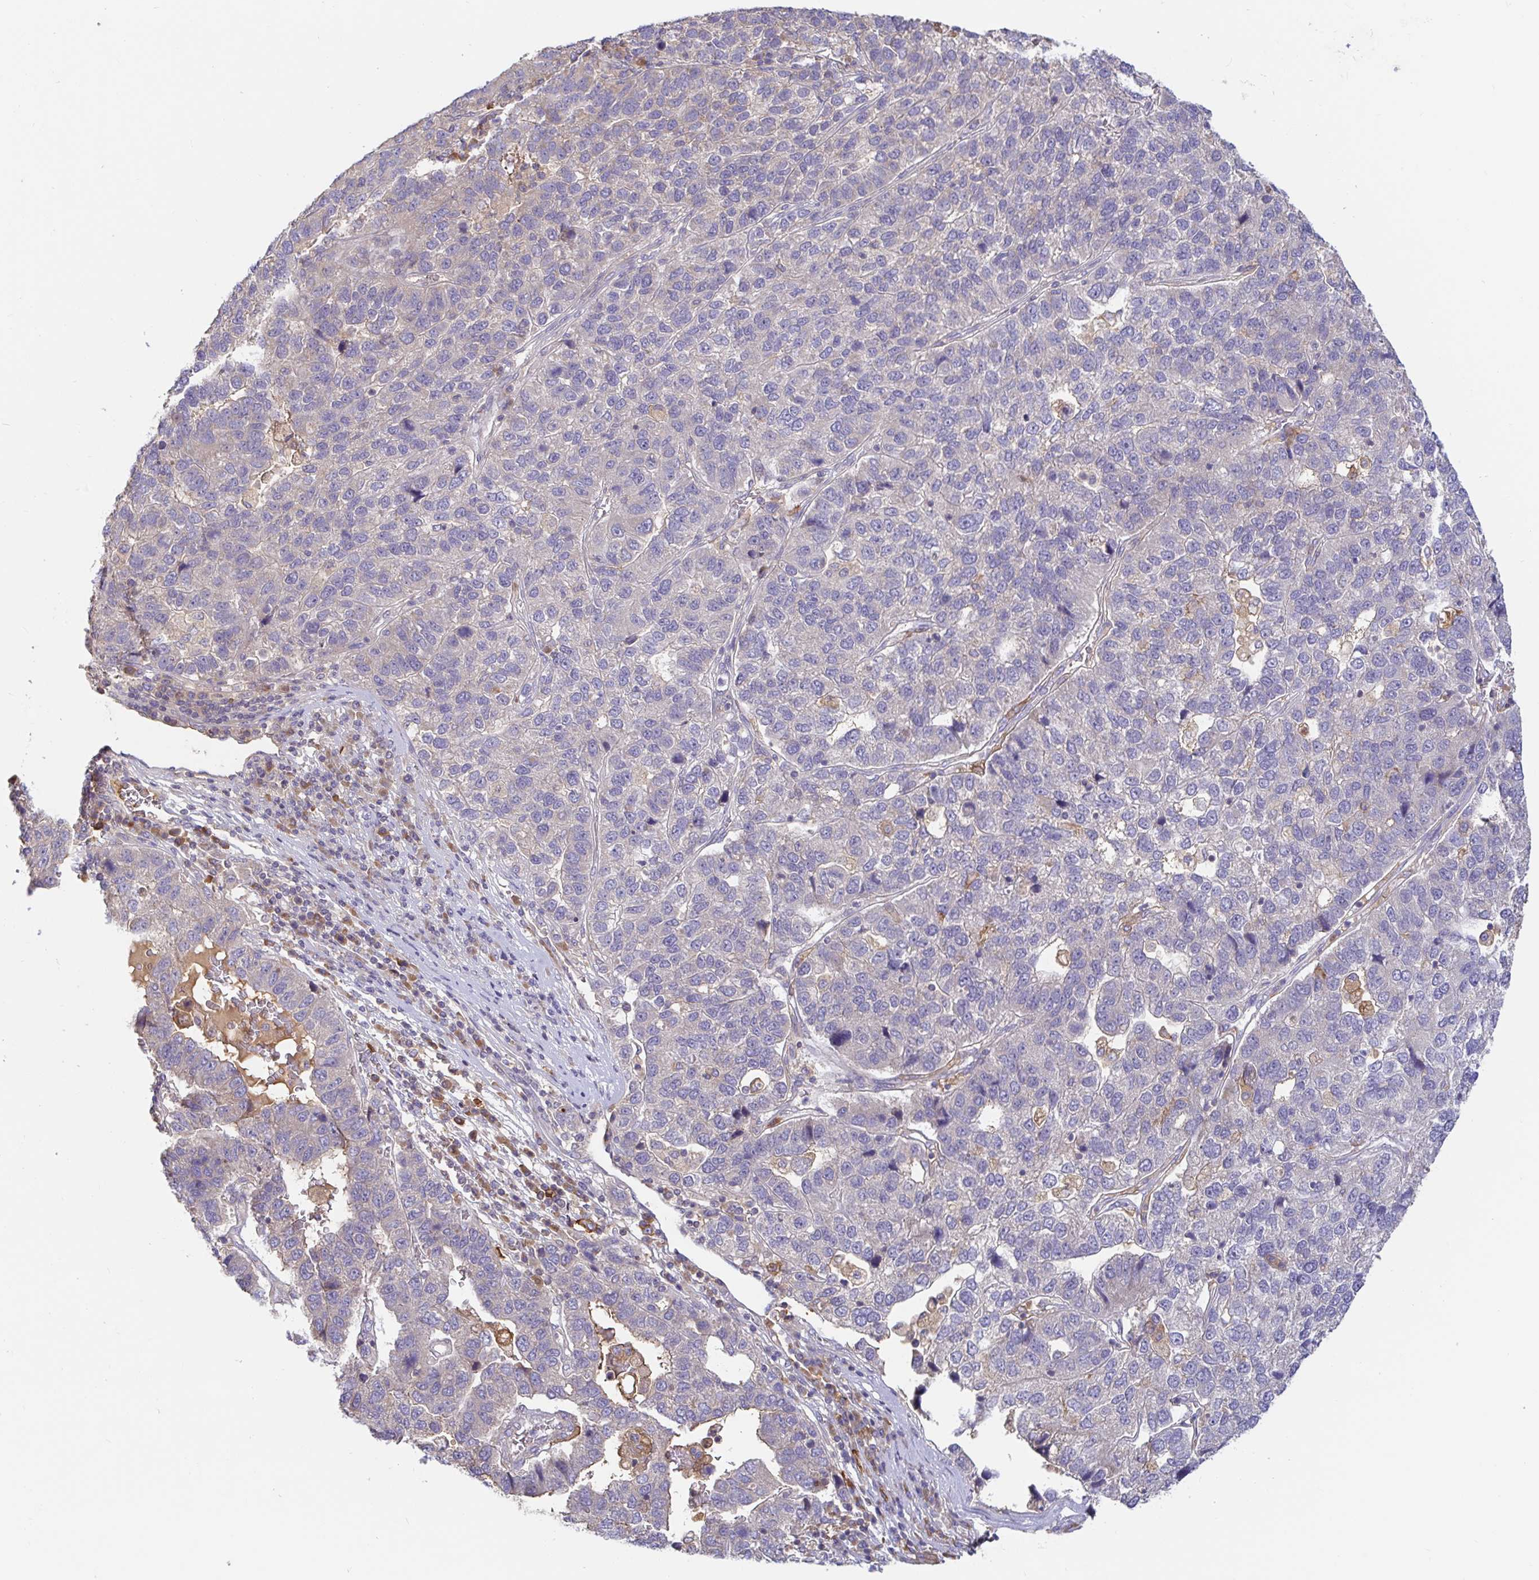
{"staining": {"intensity": "negative", "quantity": "none", "location": "none"}, "tissue": "pancreatic cancer", "cell_type": "Tumor cells", "image_type": "cancer", "snomed": [{"axis": "morphology", "description": "Adenocarcinoma, NOS"}, {"axis": "topography", "description": "Pancreas"}], "caption": "Tumor cells are negative for protein expression in human pancreatic cancer.", "gene": "LARP1", "patient": {"sex": "female", "age": 61}}